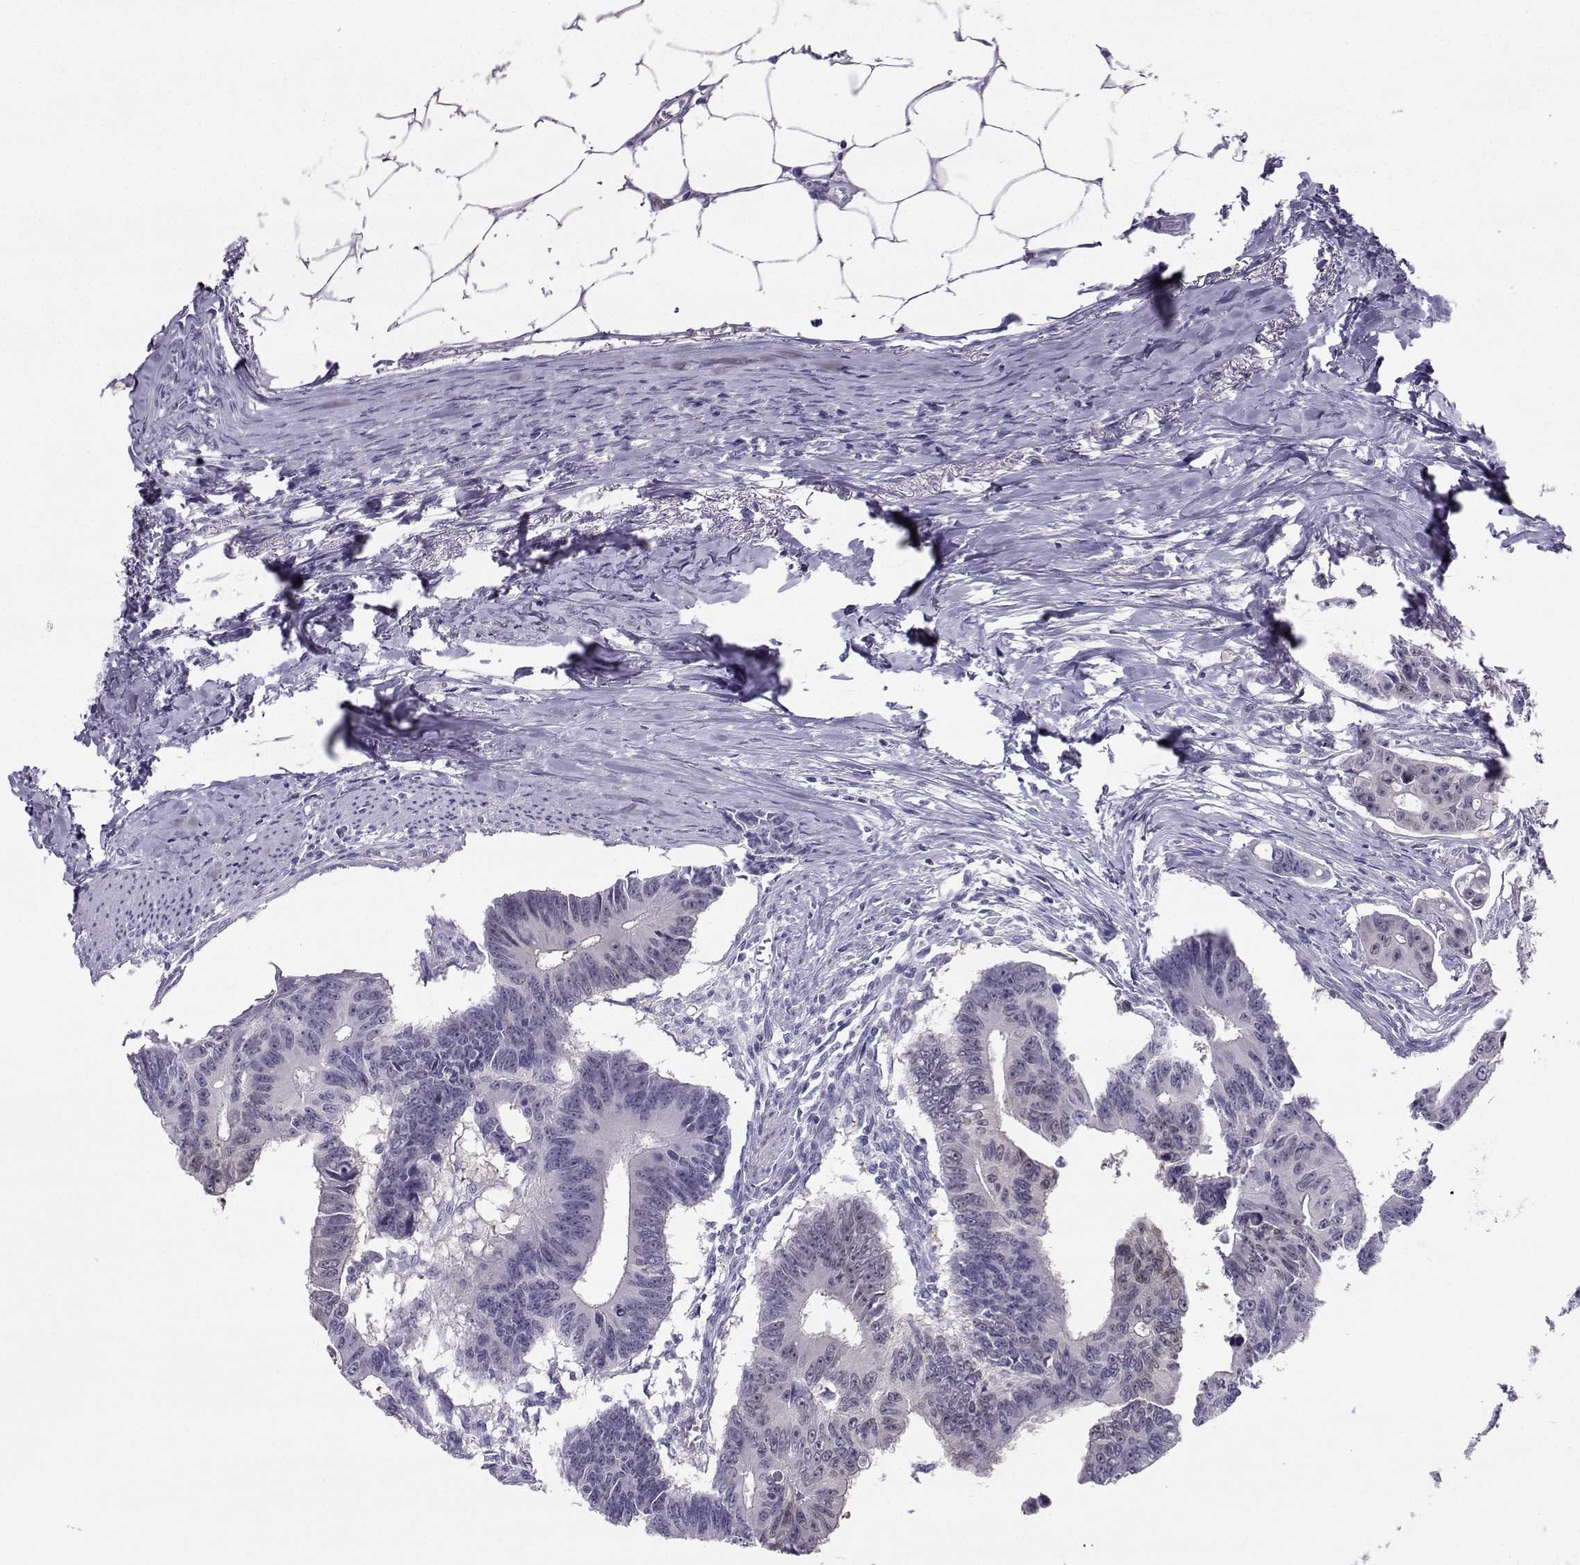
{"staining": {"intensity": "moderate", "quantity": "<25%", "location": "nuclear"}, "tissue": "colorectal cancer", "cell_type": "Tumor cells", "image_type": "cancer", "snomed": [{"axis": "morphology", "description": "Adenocarcinoma, NOS"}, {"axis": "topography", "description": "Colon"}], "caption": "Colorectal cancer (adenocarcinoma) tissue exhibits moderate nuclear positivity in approximately <25% of tumor cells, visualized by immunohistochemistry.", "gene": "PGK1", "patient": {"sex": "male", "age": 70}}